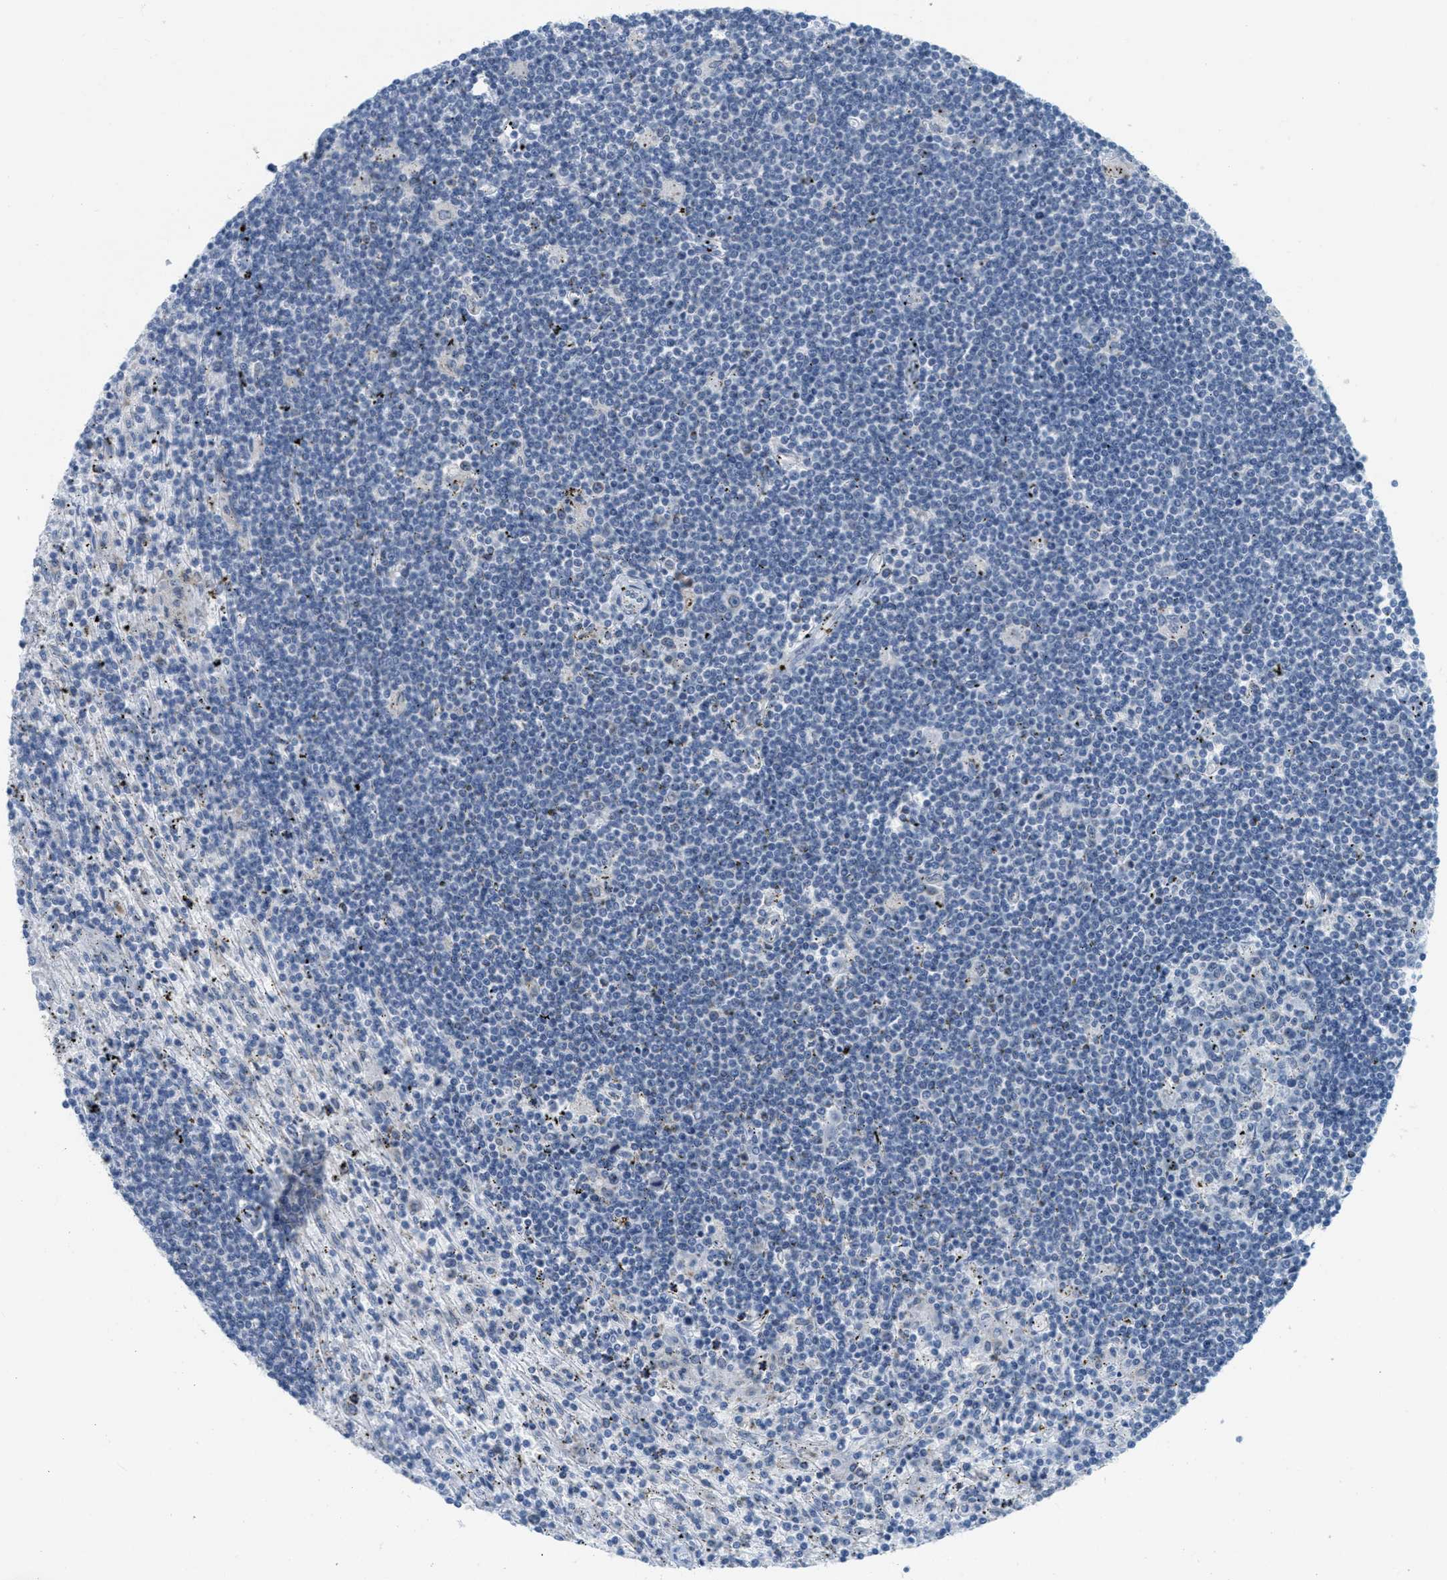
{"staining": {"intensity": "negative", "quantity": "none", "location": "none"}, "tissue": "lymphoma", "cell_type": "Tumor cells", "image_type": "cancer", "snomed": [{"axis": "morphology", "description": "Malignant lymphoma, non-Hodgkin's type, Low grade"}, {"axis": "topography", "description": "Spleen"}], "caption": "Protein analysis of lymphoma exhibits no significant staining in tumor cells. (Stains: DAB immunohistochemistry (IHC) with hematoxylin counter stain, Microscopy: brightfield microscopy at high magnification).", "gene": "TEX264", "patient": {"sex": "male", "age": 76}}